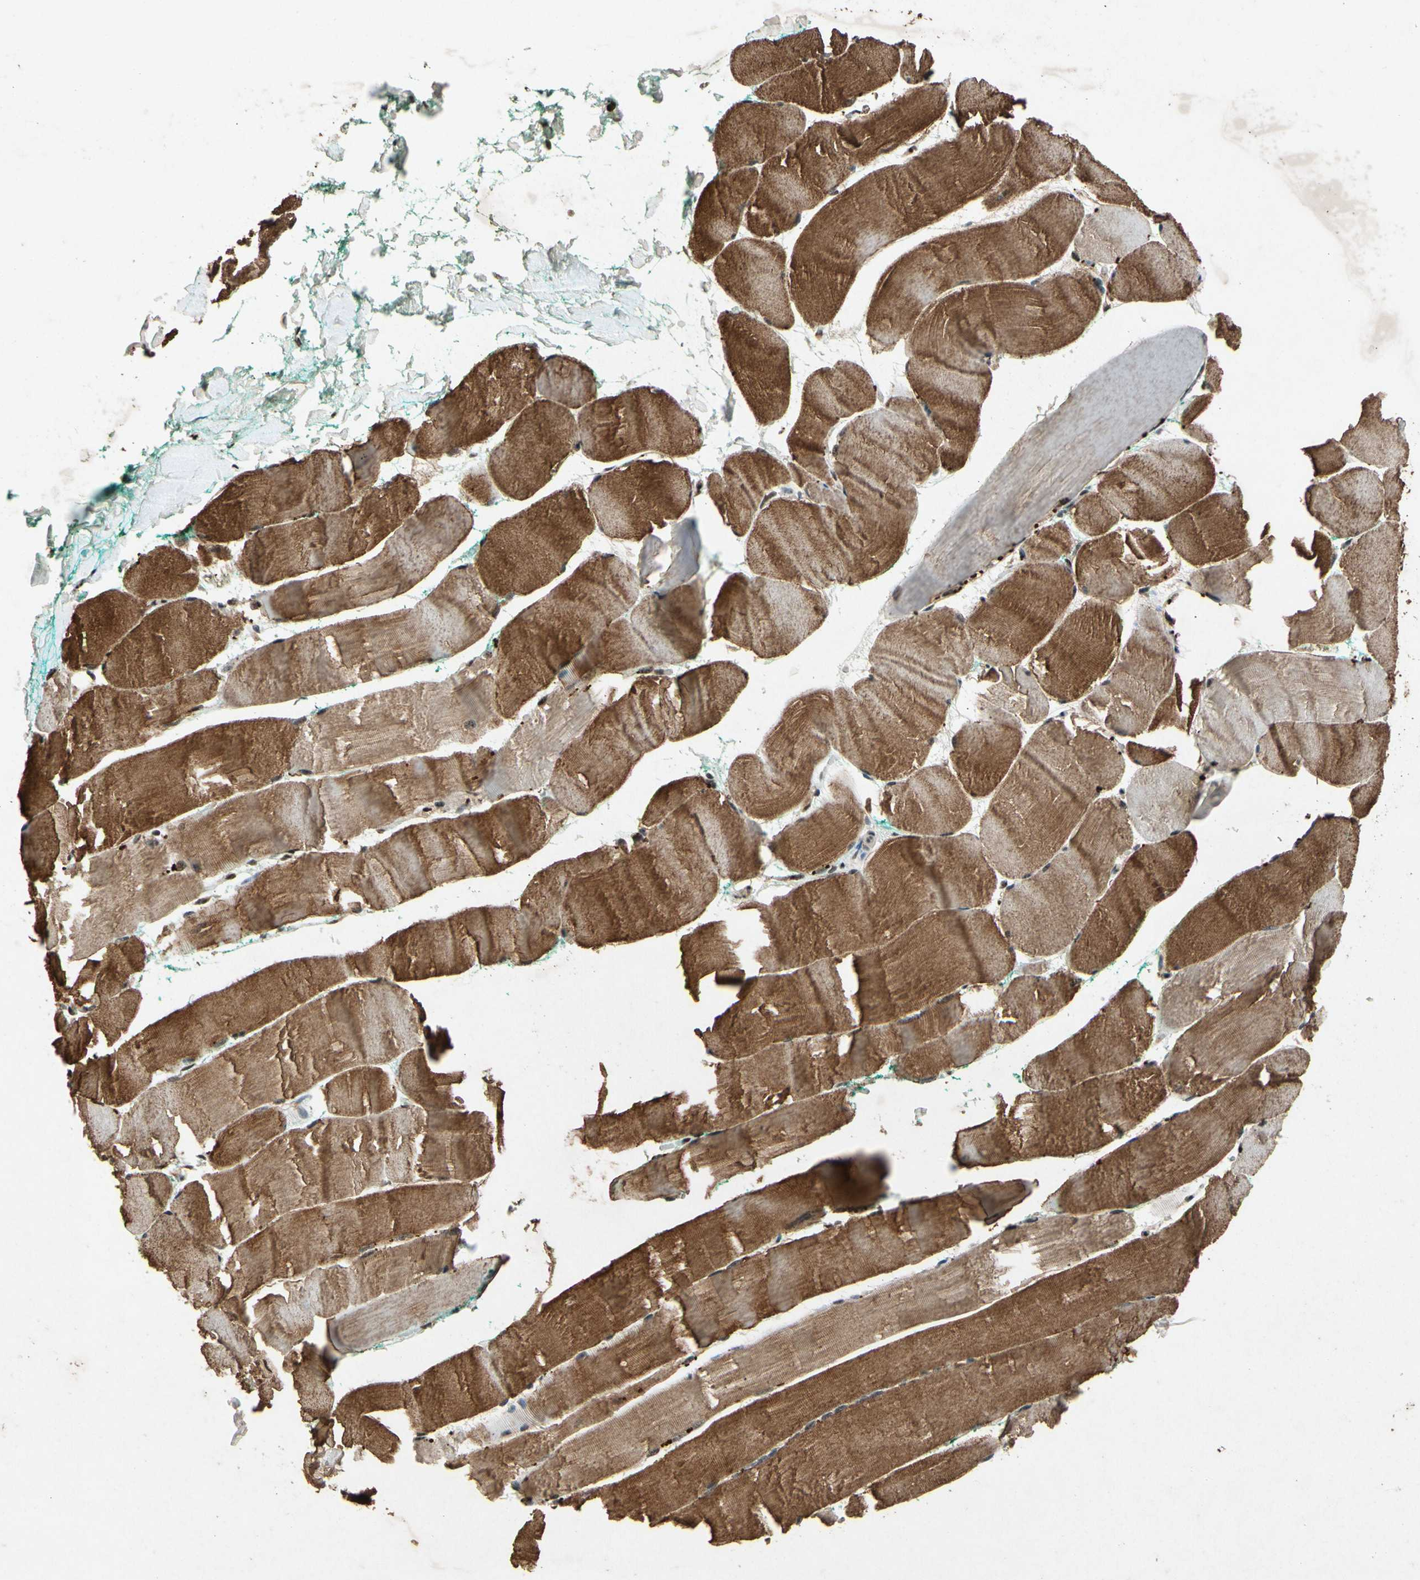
{"staining": {"intensity": "moderate", "quantity": ">75%", "location": "cytoplasmic/membranous,nuclear"}, "tissue": "skeletal muscle", "cell_type": "Myocytes", "image_type": "normal", "snomed": [{"axis": "morphology", "description": "Normal tissue, NOS"}, {"axis": "morphology", "description": "Squamous cell carcinoma, NOS"}, {"axis": "topography", "description": "Skeletal muscle"}], "caption": "Skeletal muscle stained for a protein demonstrates moderate cytoplasmic/membranous,nuclear positivity in myocytes. (DAB (3,3'-diaminobenzidine) IHC with brightfield microscopy, high magnification).", "gene": "PML", "patient": {"sex": "male", "age": 51}}